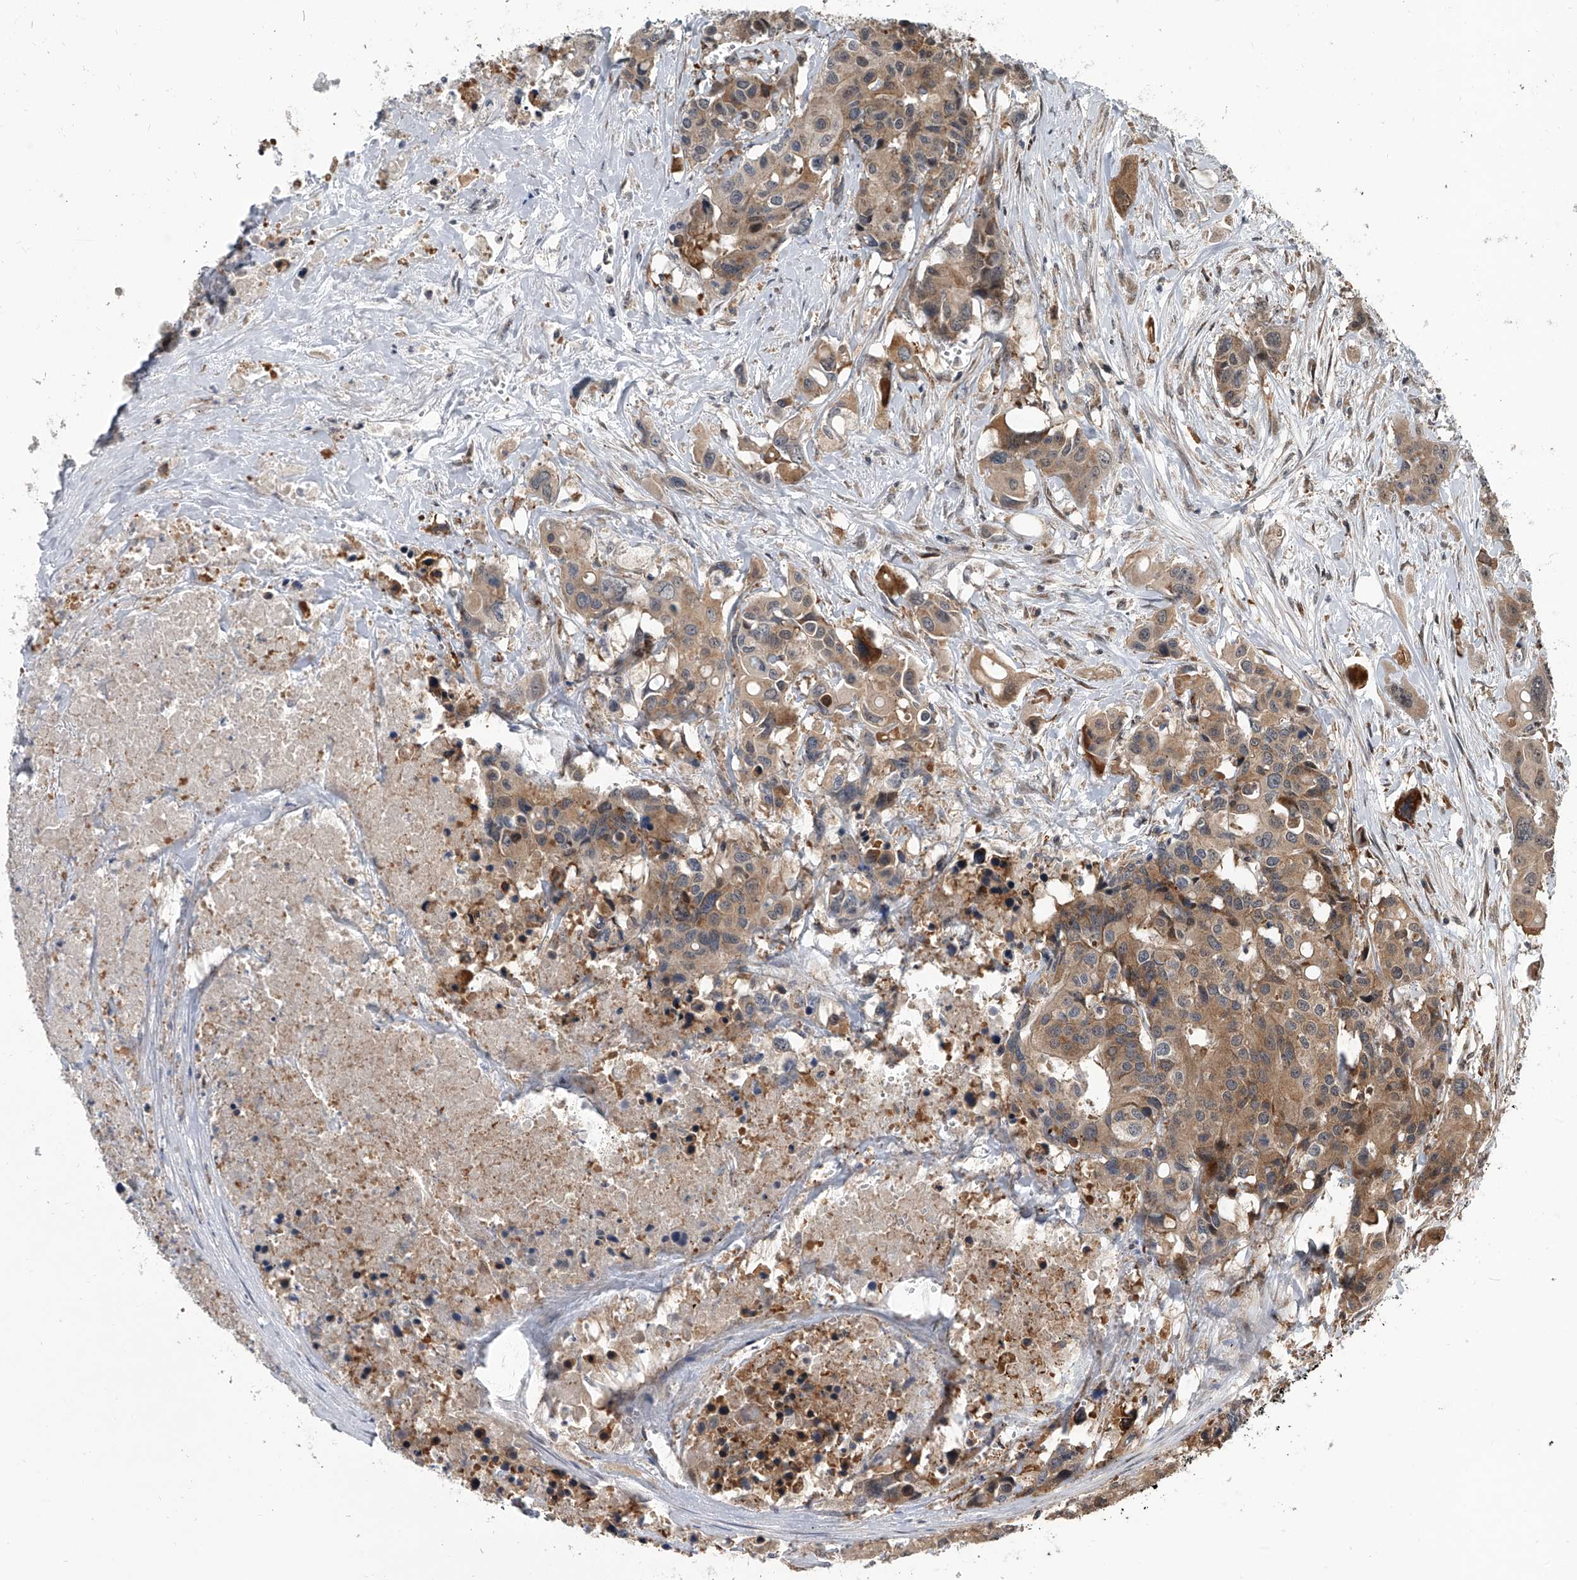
{"staining": {"intensity": "moderate", "quantity": ">75%", "location": "cytoplasmic/membranous"}, "tissue": "colorectal cancer", "cell_type": "Tumor cells", "image_type": "cancer", "snomed": [{"axis": "morphology", "description": "Adenocarcinoma, NOS"}, {"axis": "topography", "description": "Colon"}], "caption": "Immunohistochemical staining of human colorectal cancer (adenocarcinoma) exhibits medium levels of moderate cytoplasmic/membranous staining in approximately >75% of tumor cells. (IHC, brightfield microscopy, high magnification).", "gene": "GEMIN8", "patient": {"sex": "male", "age": 77}}